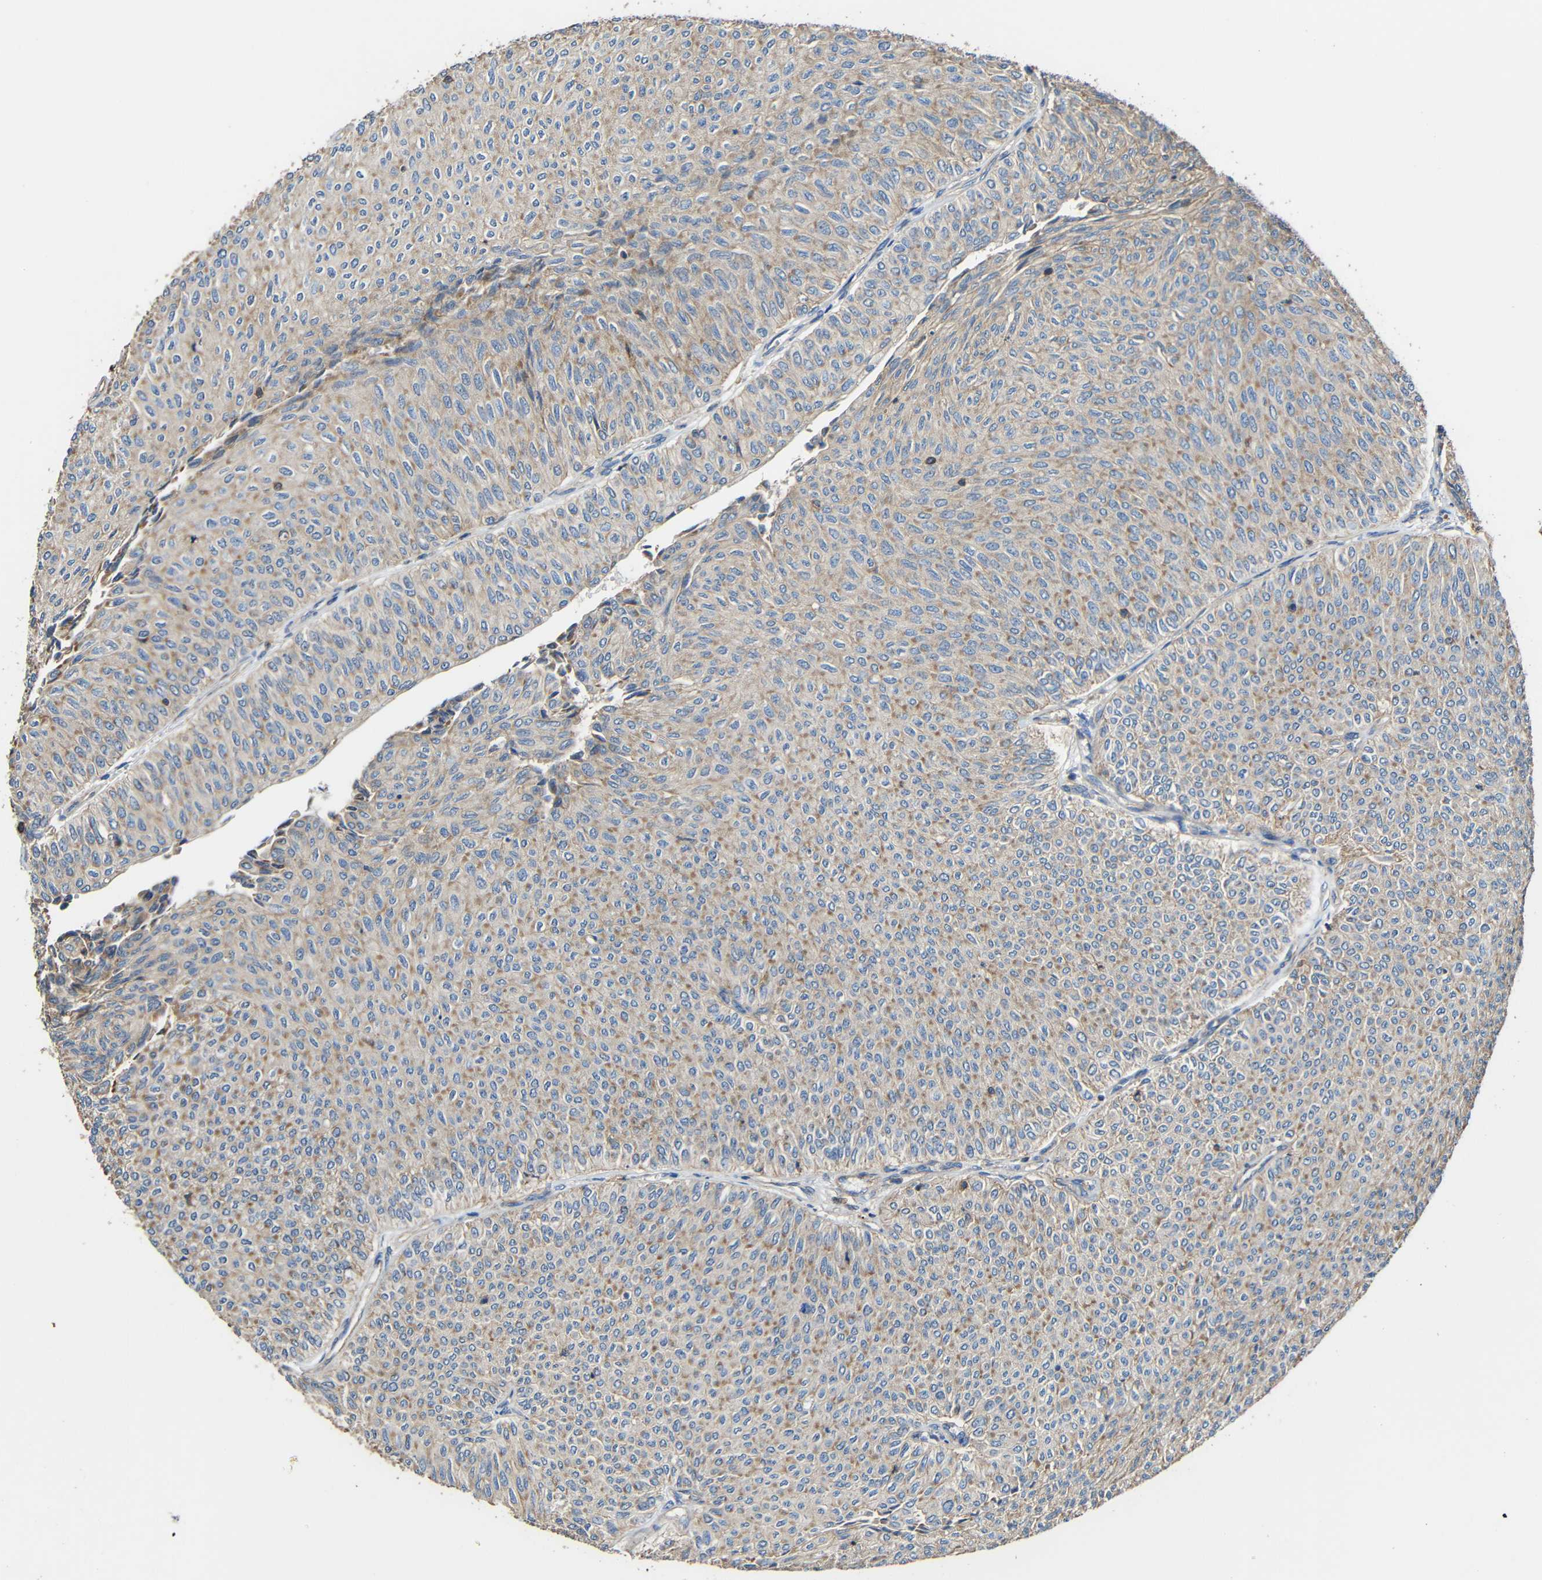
{"staining": {"intensity": "weak", "quantity": "25%-75%", "location": "cytoplasmic/membranous"}, "tissue": "urothelial cancer", "cell_type": "Tumor cells", "image_type": "cancer", "snomed": [{"axis": "morphology", "description": "Urothelial carcinoma, Low grade"}, {"axis": "topography", "description": "Urinary bladder"}], "caption": "Immunohistochemical staining of human urothelial cancer displays low levels of weak cytoplasmic/membranous positivity in about 25%-75% of tumor cells.", "gene": "RHOT2", "patient": {"sex": "male", "age": 78}}